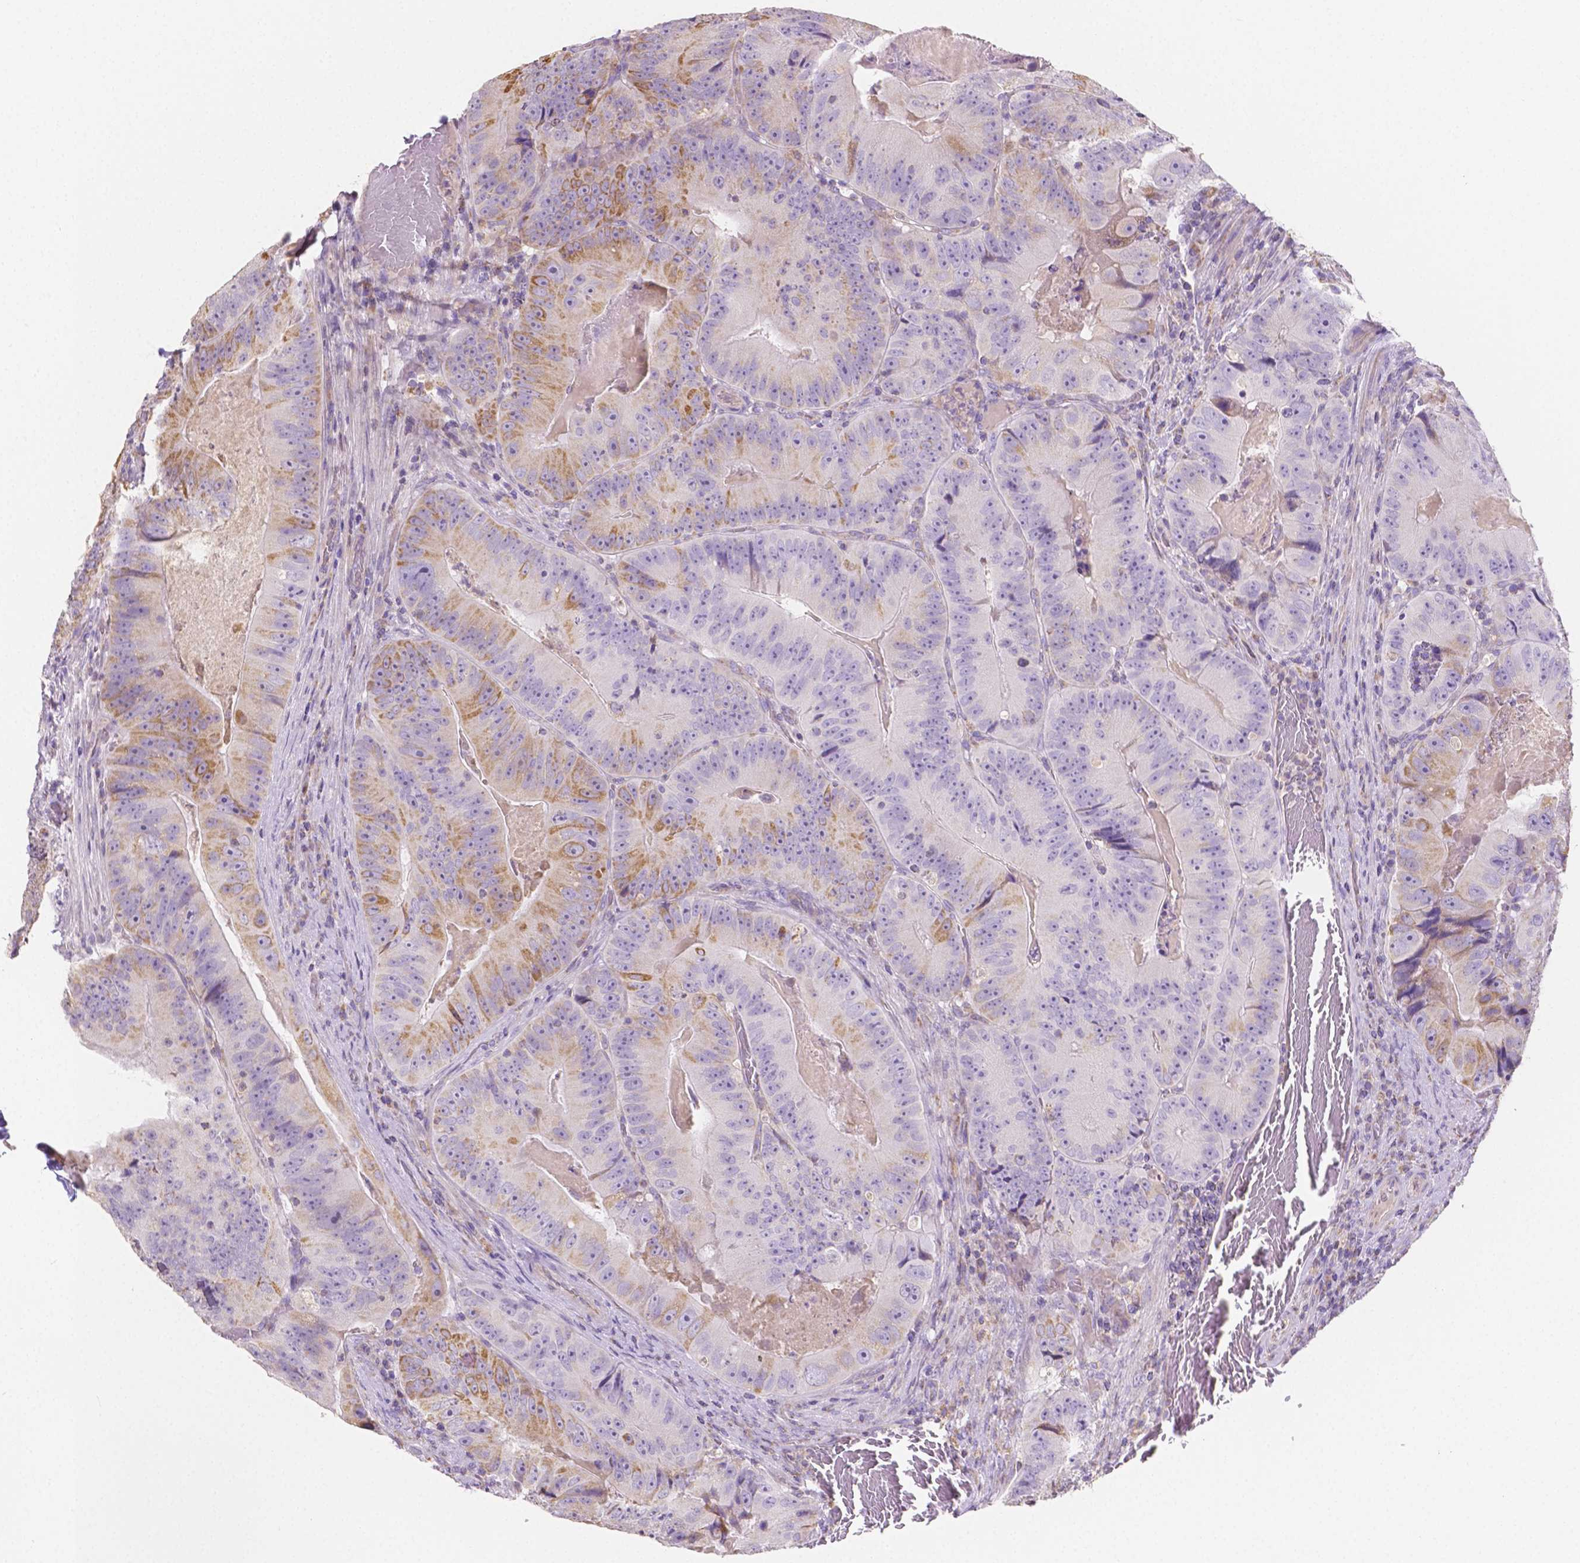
{"staining": {"intensity": "weak", "quantity": "25%-75%", "location": "cytoplasmic/membranous"}, "tissue": "colorectal cancer", "cell_type": "Tumor cells", "image_type": "cancer", "snomed": [{"axis": "morphology", "description": "Adenocarcinoma, NOS"}, {"axis": "topography", "description": "Colon"}], "caption": "Adenocarcinoma (colorectal) stained with a protein marker demonstrates weak staining in tumor cells.", "gene": "TMEM130", "patient": {"sex": "female", "age": 86}}